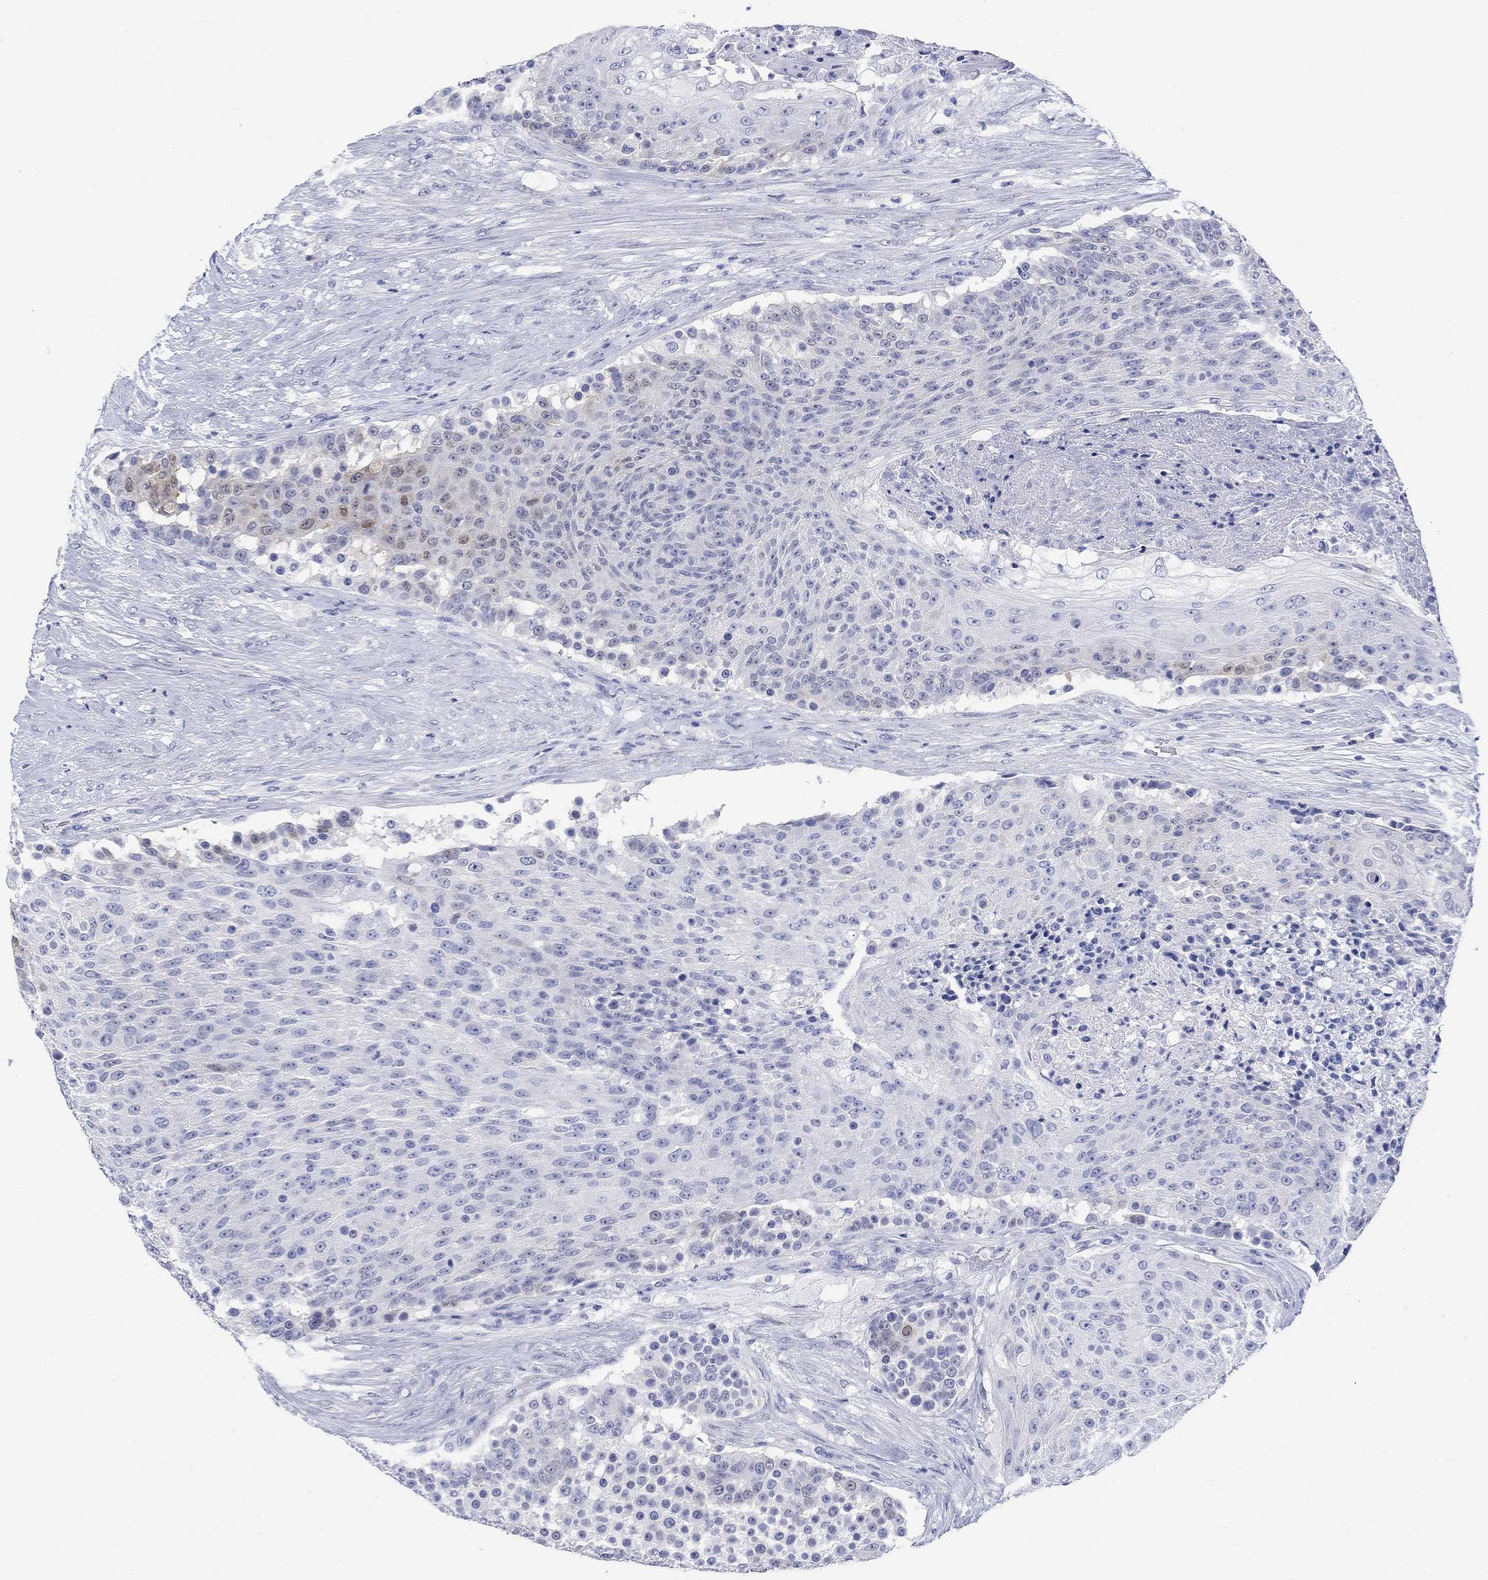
{"staining": {"intensity": "moderate", "quantity": "<25%", "location": "nuclear"}, "tissue": "urothelial cancer", "cell_type": "Tumor cells", "image_type": "cancer", "snomed": [{"axis": "morphology", "description": "Urothelial carcinoma, High grade"}, {"axis": "topography", "description": "Urinary bladder"}], "caption": "Urothelial cancer stained for a protein (brown) displays moderate nuclear positive positivity in approximately <25% of tumor cells.", "gene": "MSI1", "patient": {"sex": "female", "age": 63}}